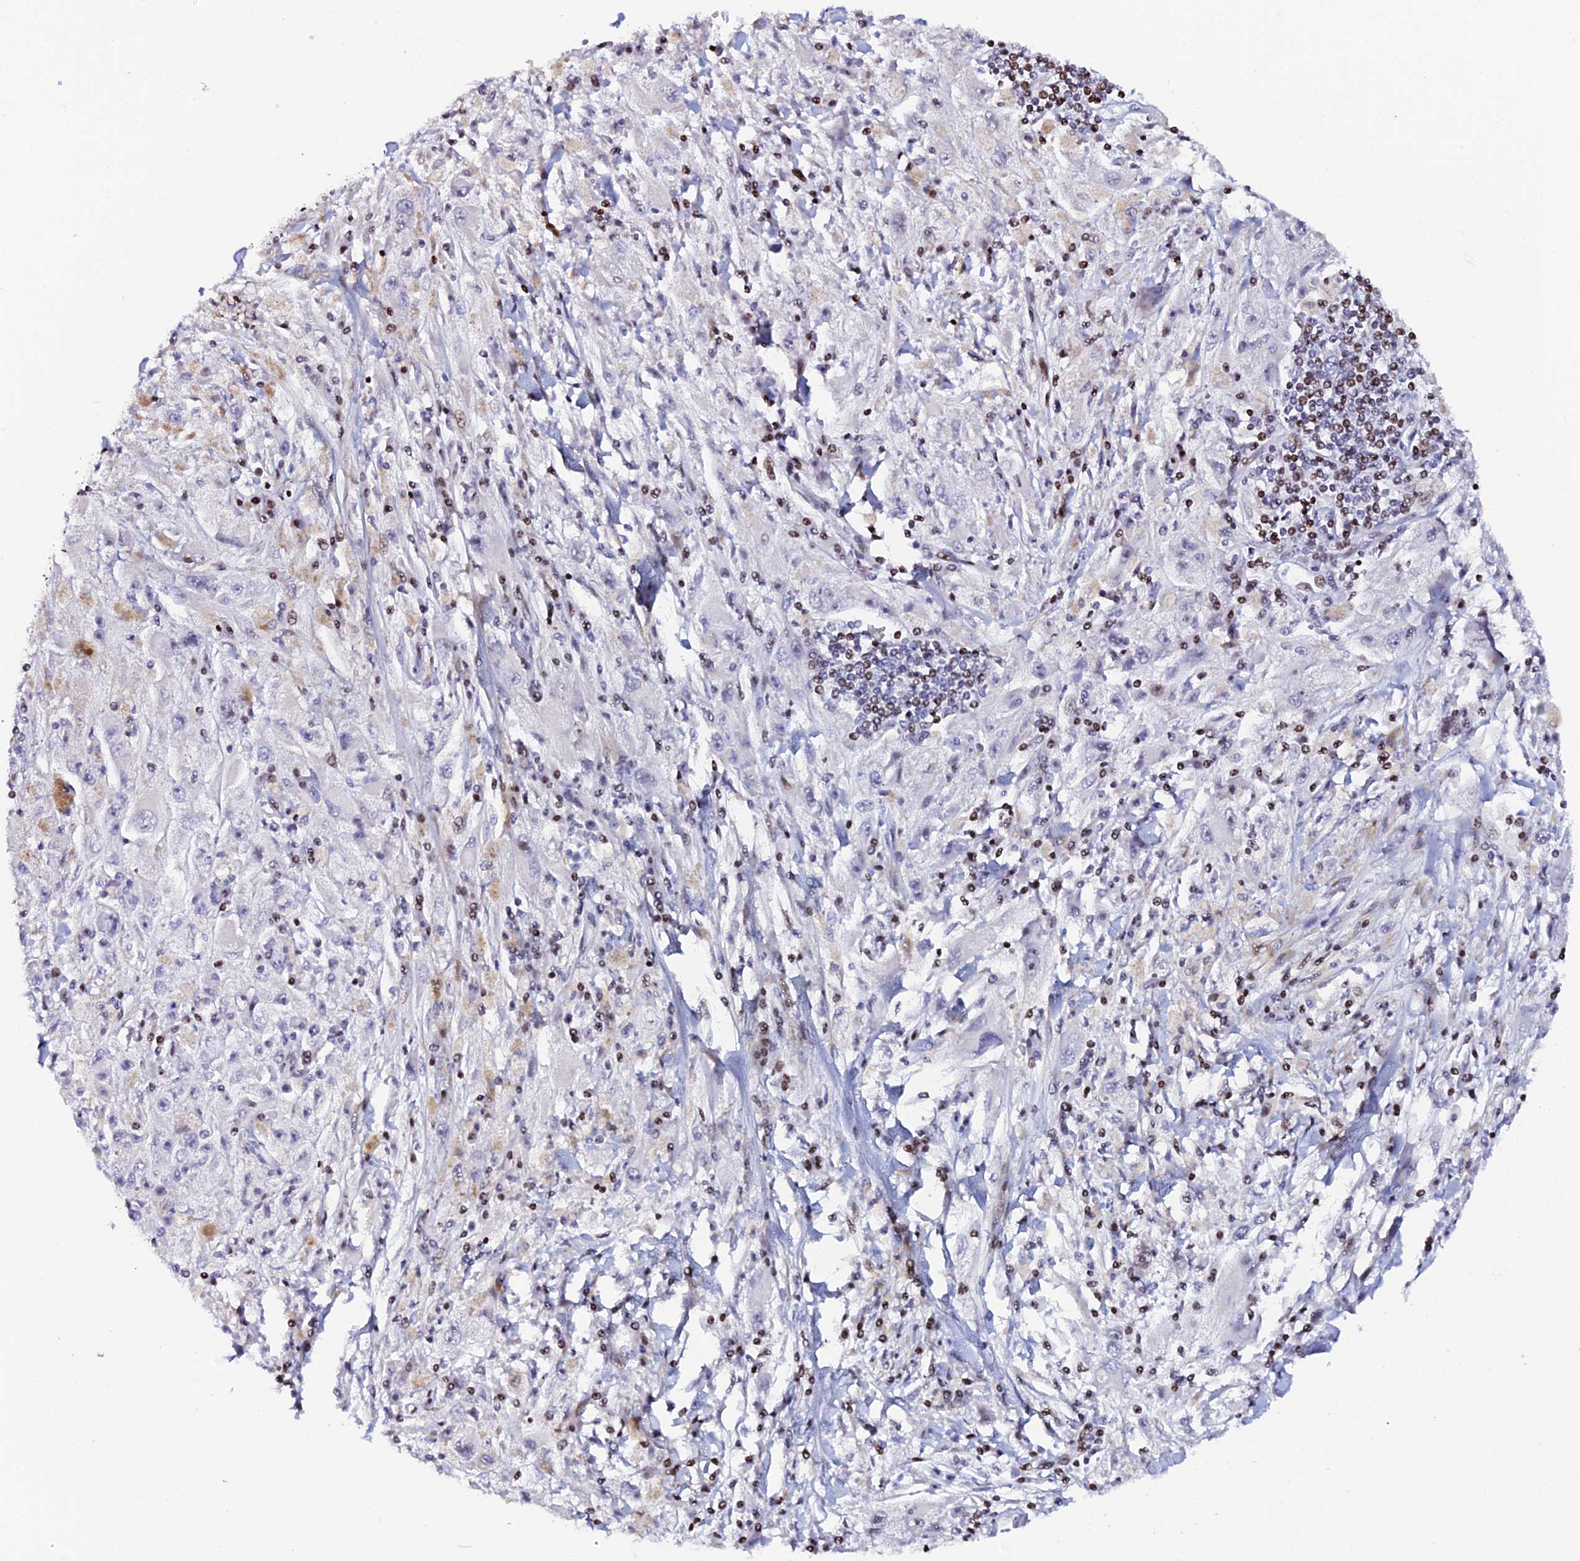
{"staining": {"intensity": "moderate", "quantity": "<25%", "location": "nuclear"}, "tissue": "melanoma", "cell_type": "Tumor cells", "image_type": "cancer", "snomed": [{"axis": "morphology", "description": "Malignant melanoma, Metastatic site"}, {"axis": "topography", "description": "Skin"}], "caption": "Malignant melanoma (metastatic site) was stained to show a protein in brown. There is low levels of moderate nuclear staining in approximately <25% of tumor cells.", "gene": "MYNN", "patient": {"sex": "male", "age": 53}}